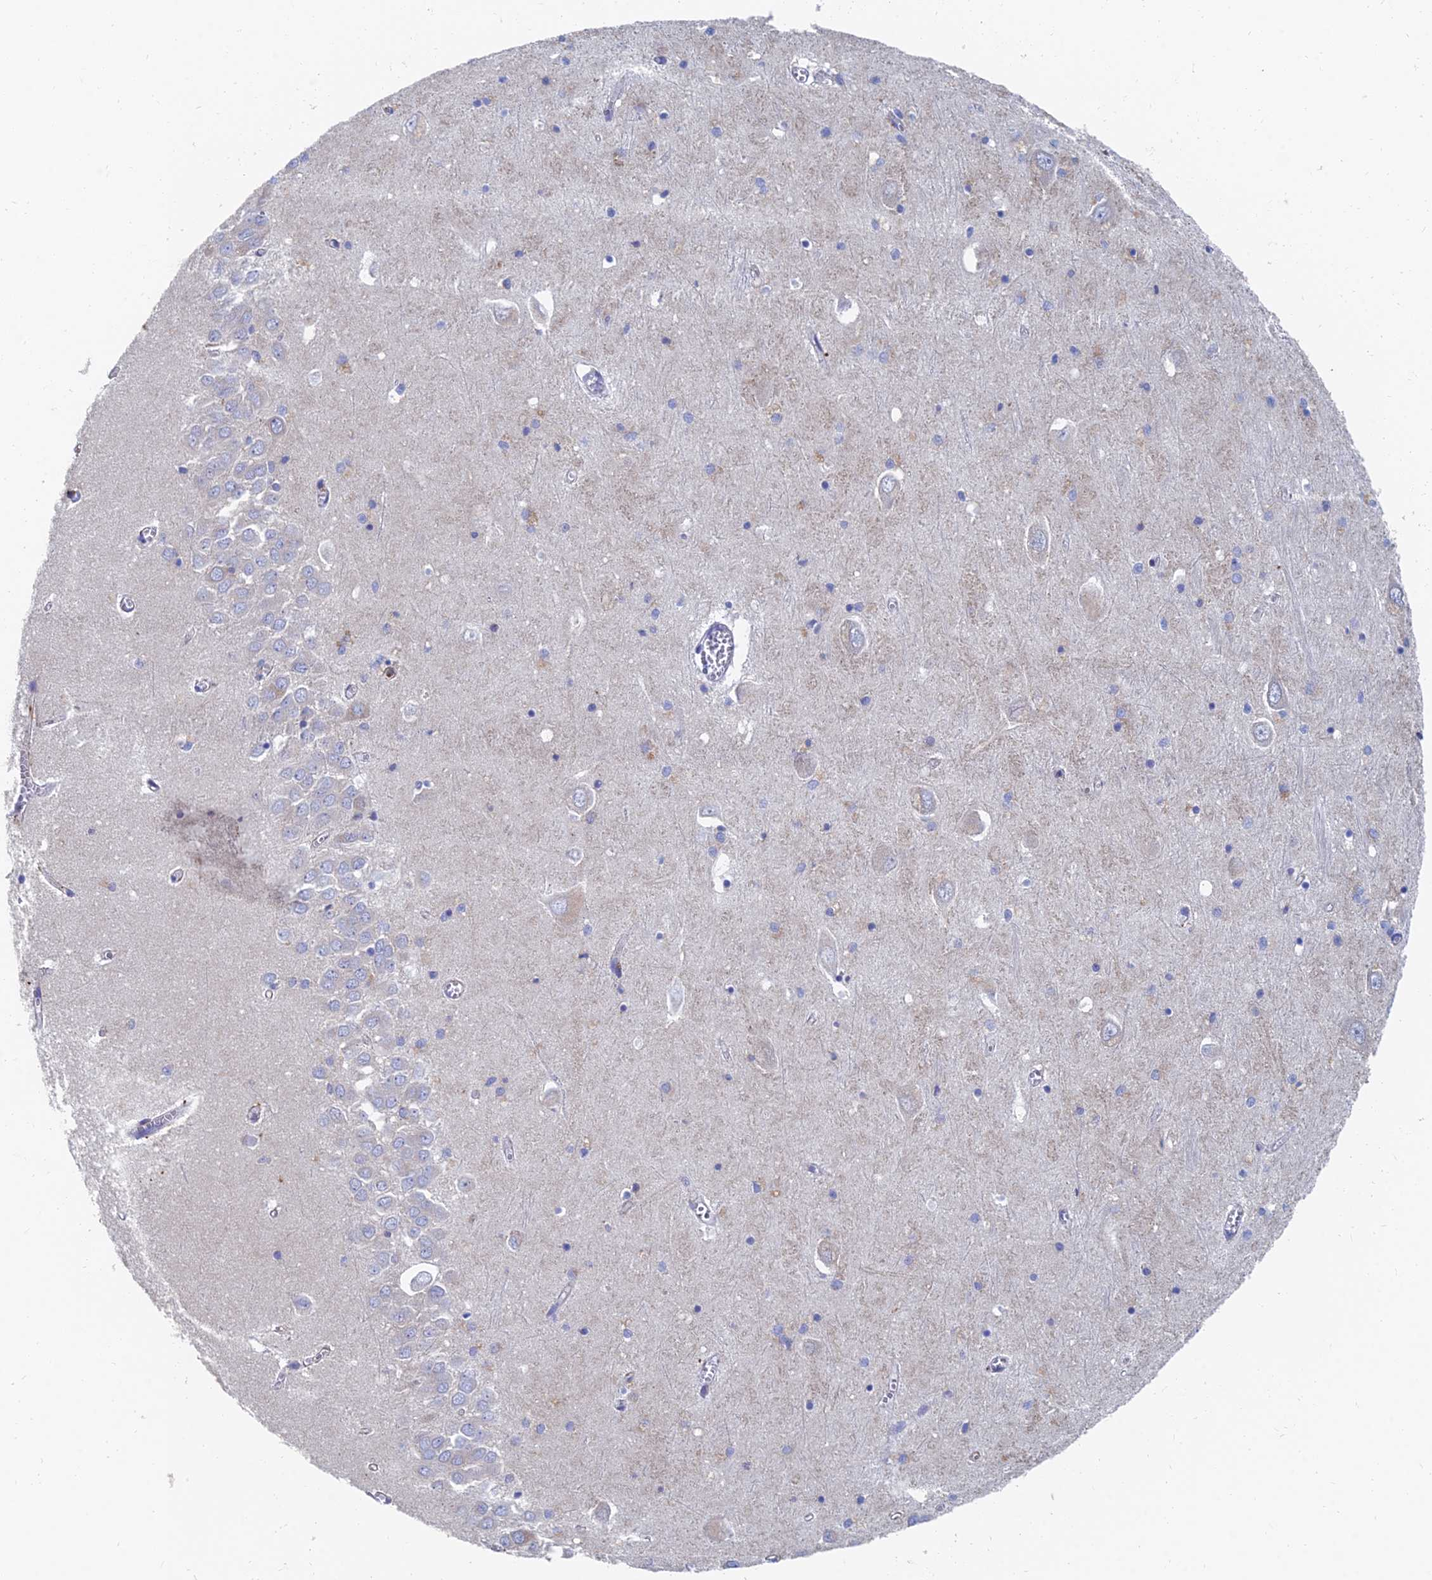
{"staining": {"intensity": "negative", "quantity": "none", "location": "none"}, "tissue": "hippocampus", "cell_type": "Glial cells", "image_type": "normal", "snomed": [{"axis": "morphology", "description": "Normal tissue, NOS"}, {"axis": "topography", "description": "Hippocampus"}], "caption": "Immunohistochemistry (IHC) of normal hippocampus reveals no staining in glial cells. (Immunohistochemistry, brightfield microscopy, high magnification).", "gene": "SPNS1", "patient": {"sex": "male", "age": 70}}